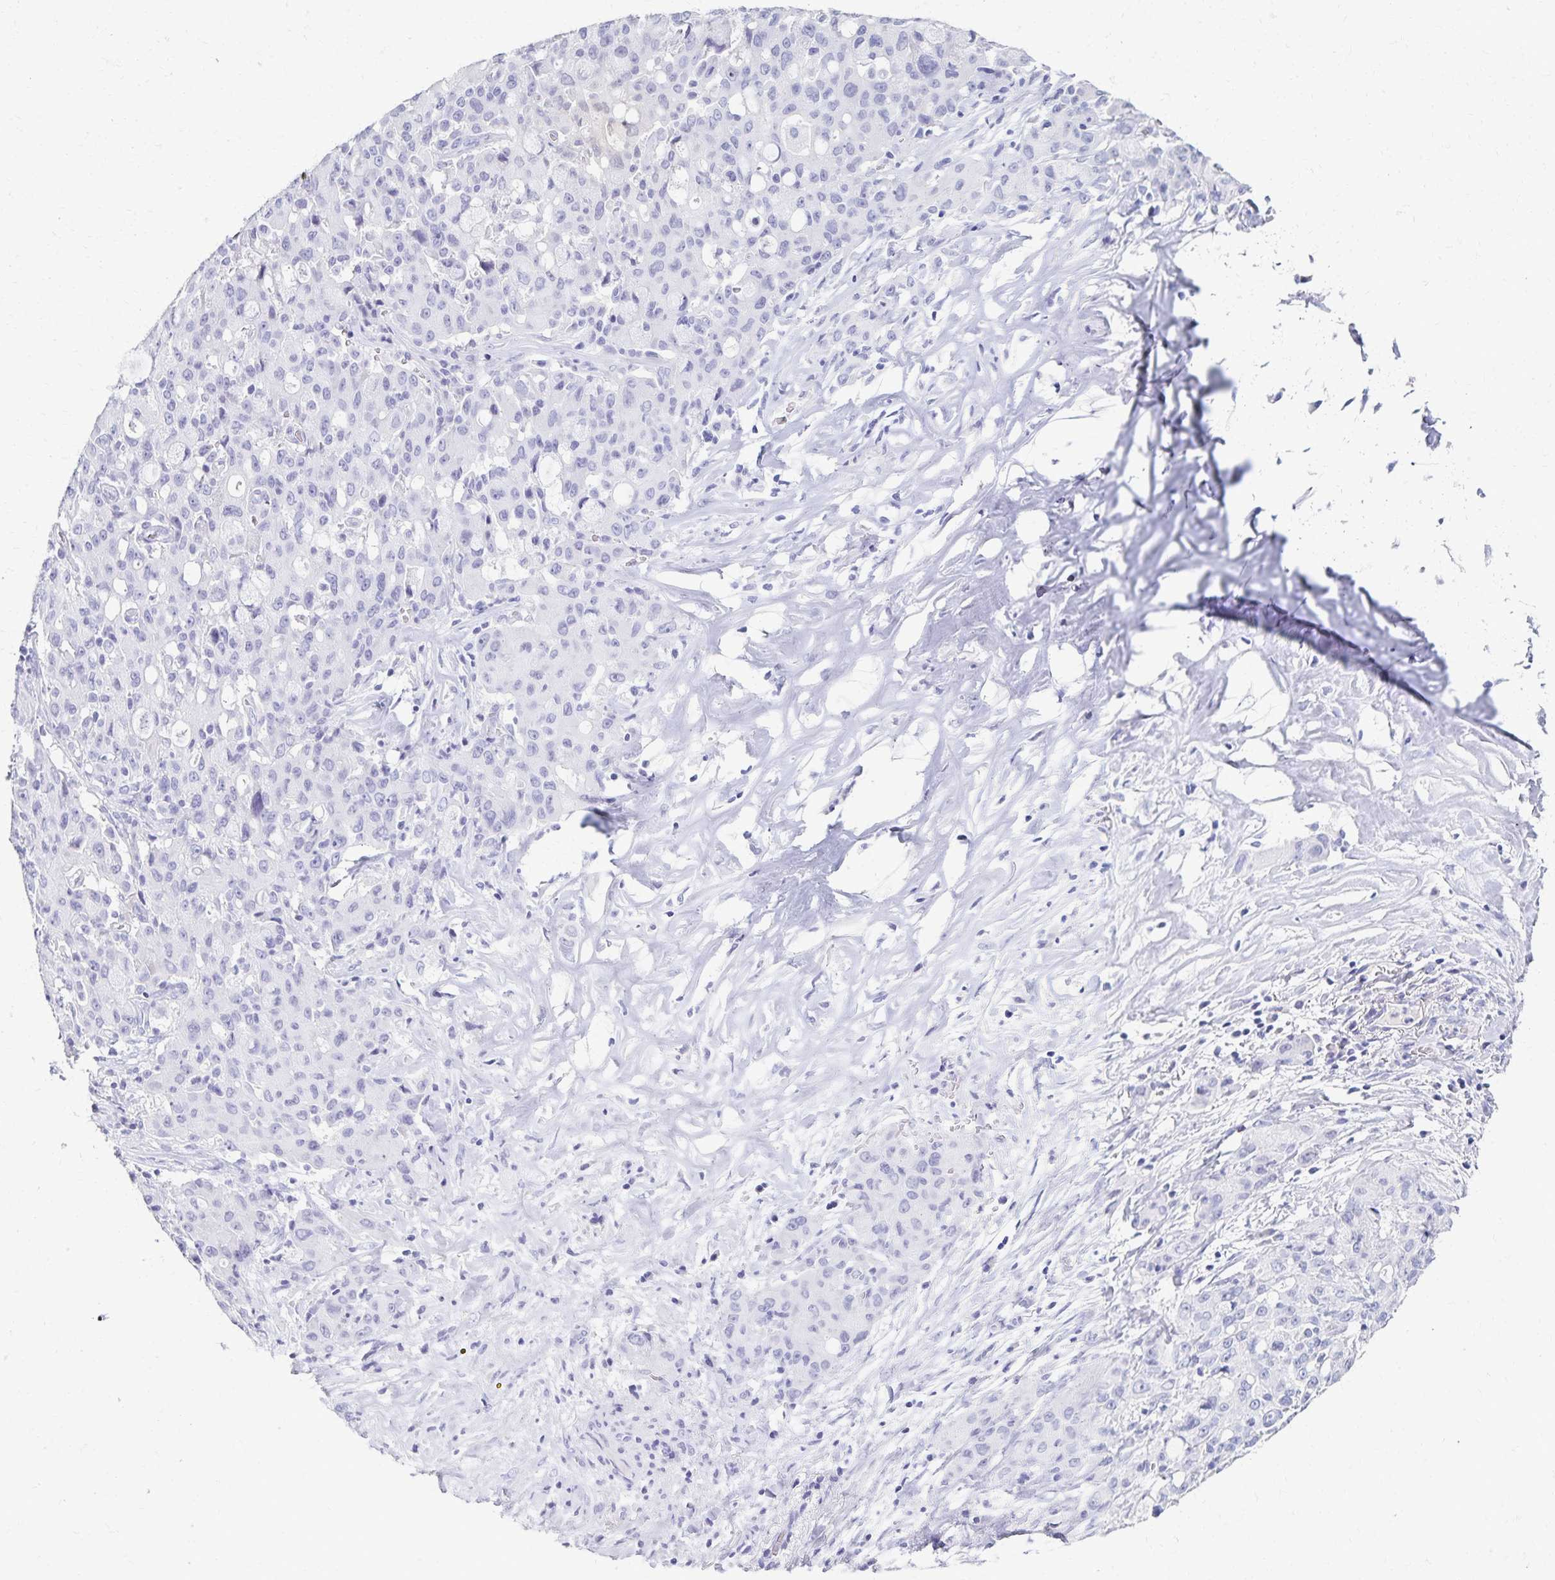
{"staining": {"intensity": "negative", "quantity": "none", "location": "none"}, "tissue": "lung cancer", "cell_type": "Tumor cells", "image_type": "cancer", "snomed": [{"axis": "morphology", "description": "Adenocarcinoma, NOS"}, {"axis": "topography", "description": "Lung"}], "caption": "Immunohistochemistry (IHC) of human adenocarcinoma (lung) displays no positivity in tumor cells.", "gene": "C2orf50", "patient": {"sex": "female", "age": 44}}